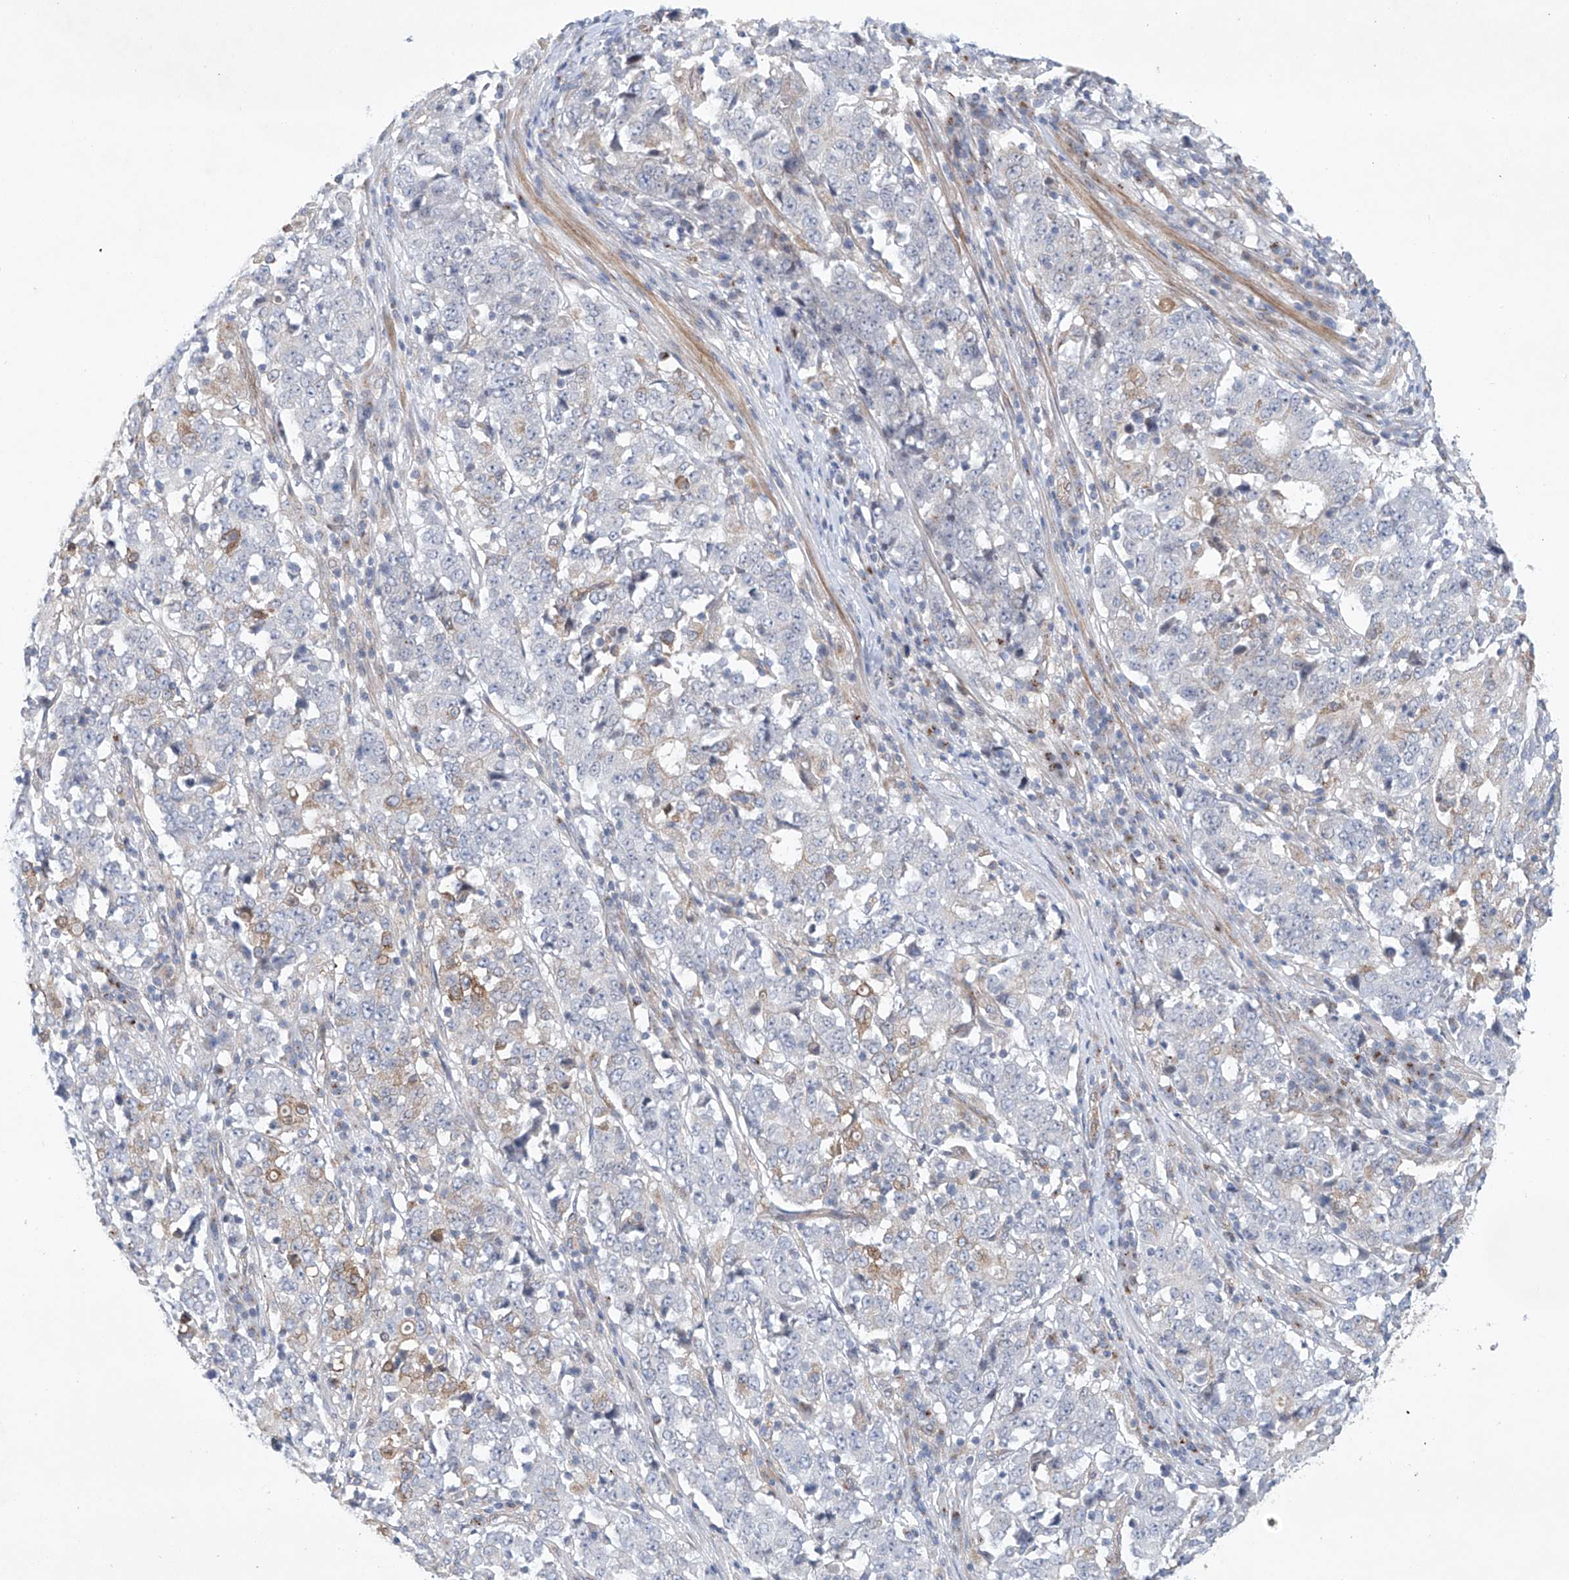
{"staining": {"intensity": "negative", "quantity": "none", "location": "none"}, "tissue": "stomach cancer", "cell_type": "Tumor cells", "image_type": "cancer", "snomed": [{"axis": "morphology", "description": "Adenocarcinoma, NOS"}, {"axis": "topography", "description": "Stomach"}], "caption": "Immunohistochemistry (IHC) image of neoplastic tissue: human adenocarcinoma (stomach) stained with DAB reveals no significant protein expression in tumor cells.", "gene": "KLC4", "patient": {"sex": "male", "age": 59}}